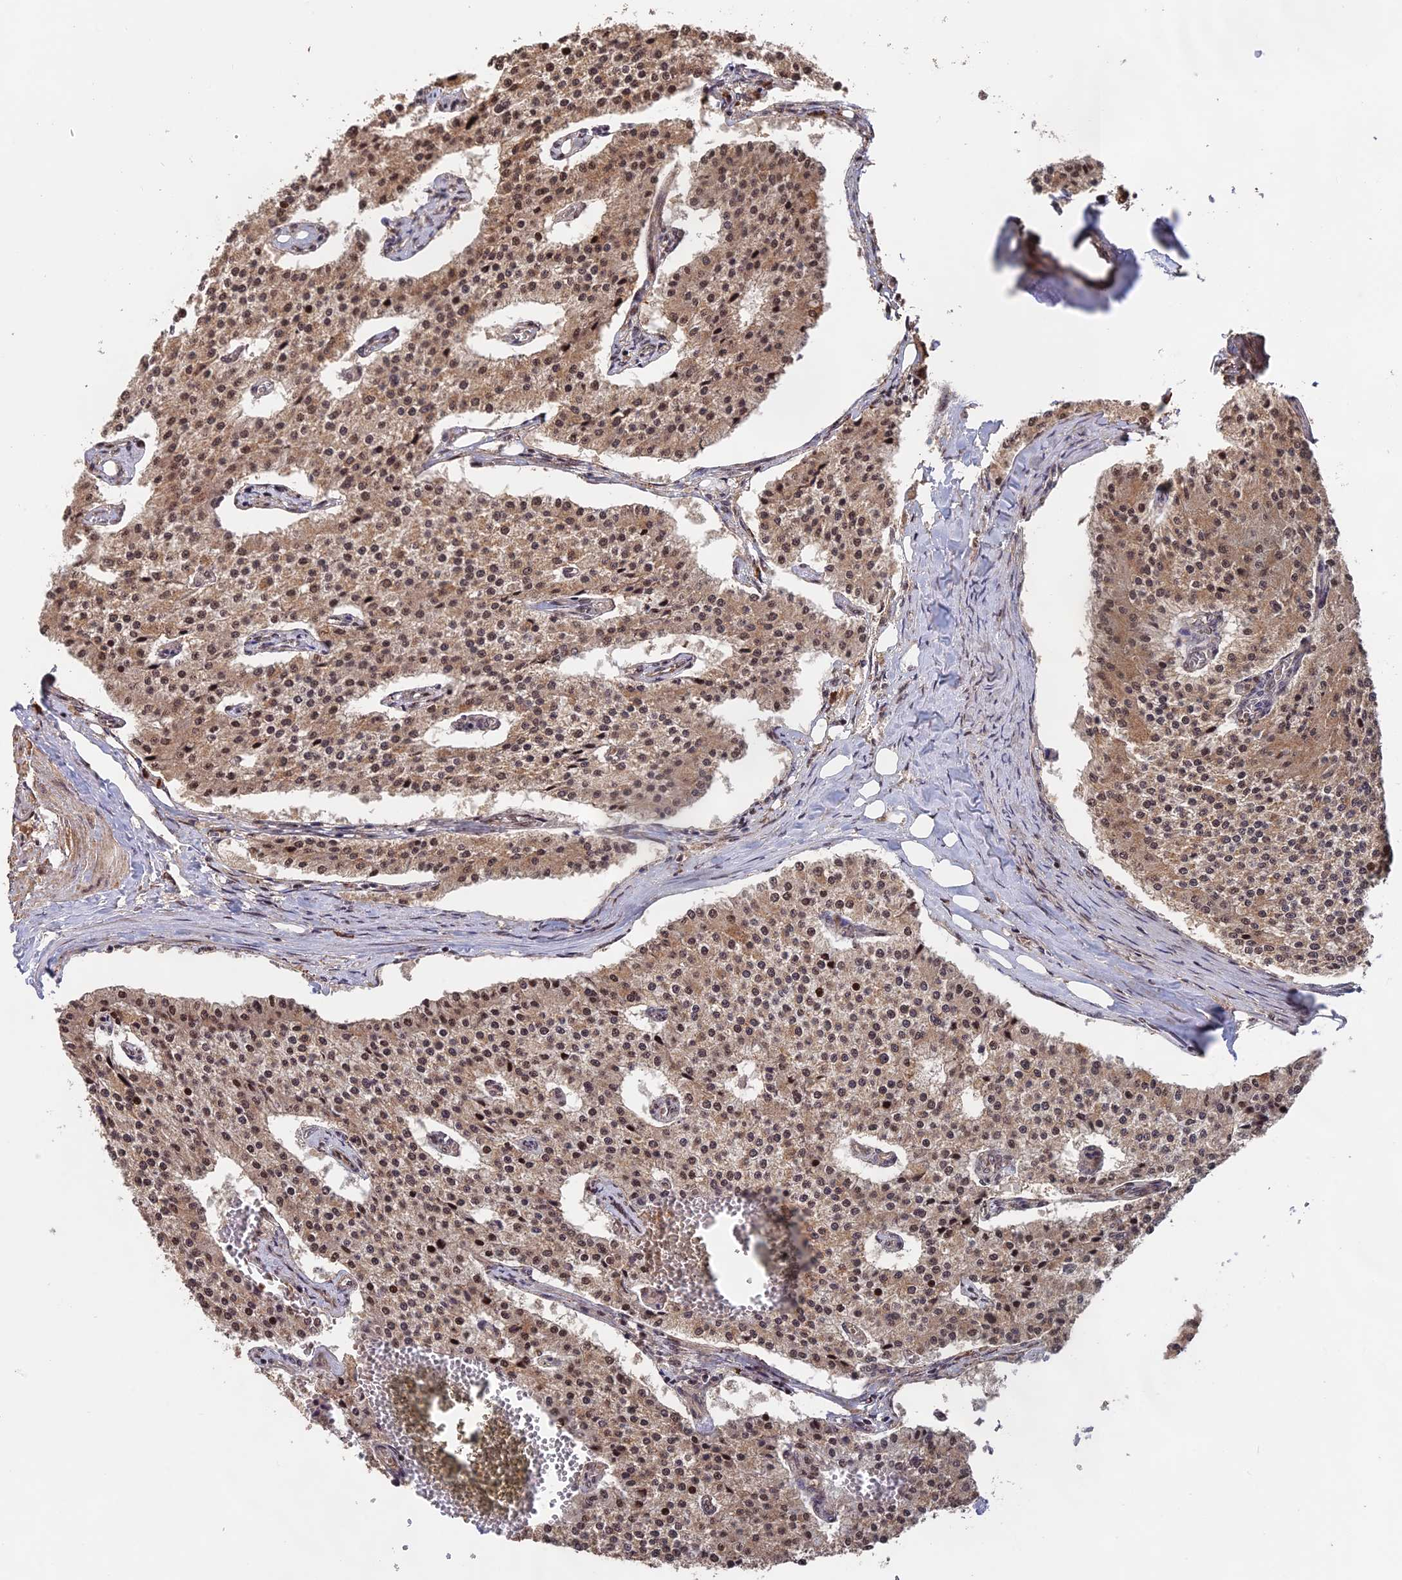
{"staining": {"intensity": "moderate", "quantity": ">75%", "location": "cytoplasmic/membranous,nuclear"}, "tissue": "carcinoid", "cell_type": "Tumor cells", "image_type": "cancer", "snomed": [{"axis": "morphology", "description": "Carcinoid, malignant, NOS"}, {"axis": "topography", "description": "Colon"}], "caption": "Immunohistochemistry of malignant carcinoid demonstrates medium levels of moderate cytoplasmic/membranous and nuclear positivity in about >75% of tumor cells.", "gene": "OSBPL1A", "patient": {"sex": "female", "age": 52}}